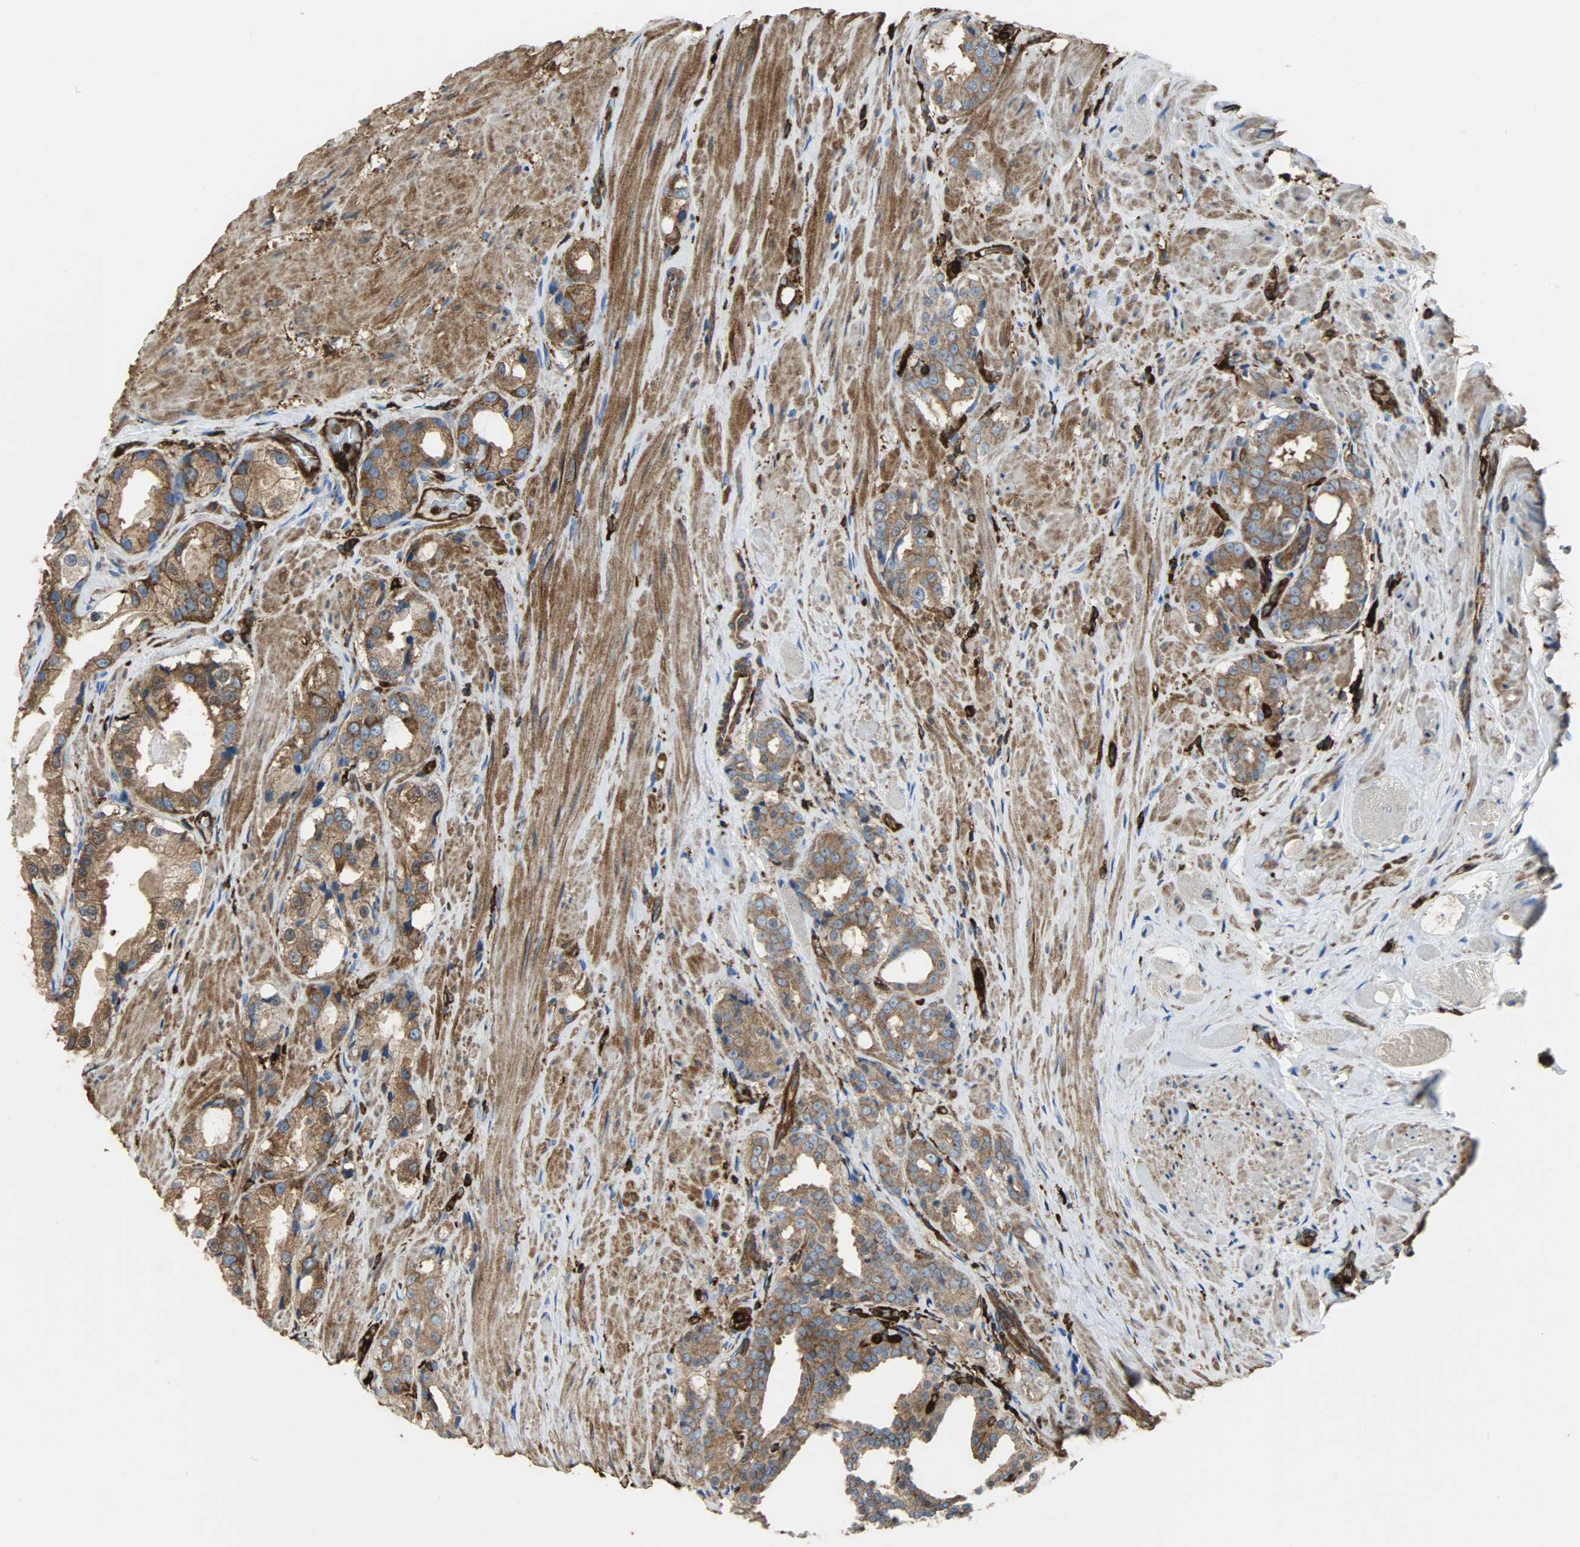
{"staining": {"intensity": "strong", "quantity": ">75%", "location": "cytoplasmic/membranous"}, "tissue": "prostate cancer", "cell_type": "Tumor cells", "image_type": "cancer", "snomed": [{"axis": "morphology", "description": "Adenocarcinoma, Medium grade"}, {"axis": "topography", "description": "Prostate"}], "caption": "Strong cytoplasmic/membranous protein positivity is present in approximately >75% of tumor cells in prostate cancer (adenocarcinoma (medium-grade)).", "gene": "VASP", "patient": {"sex": "male", "age": 60}}